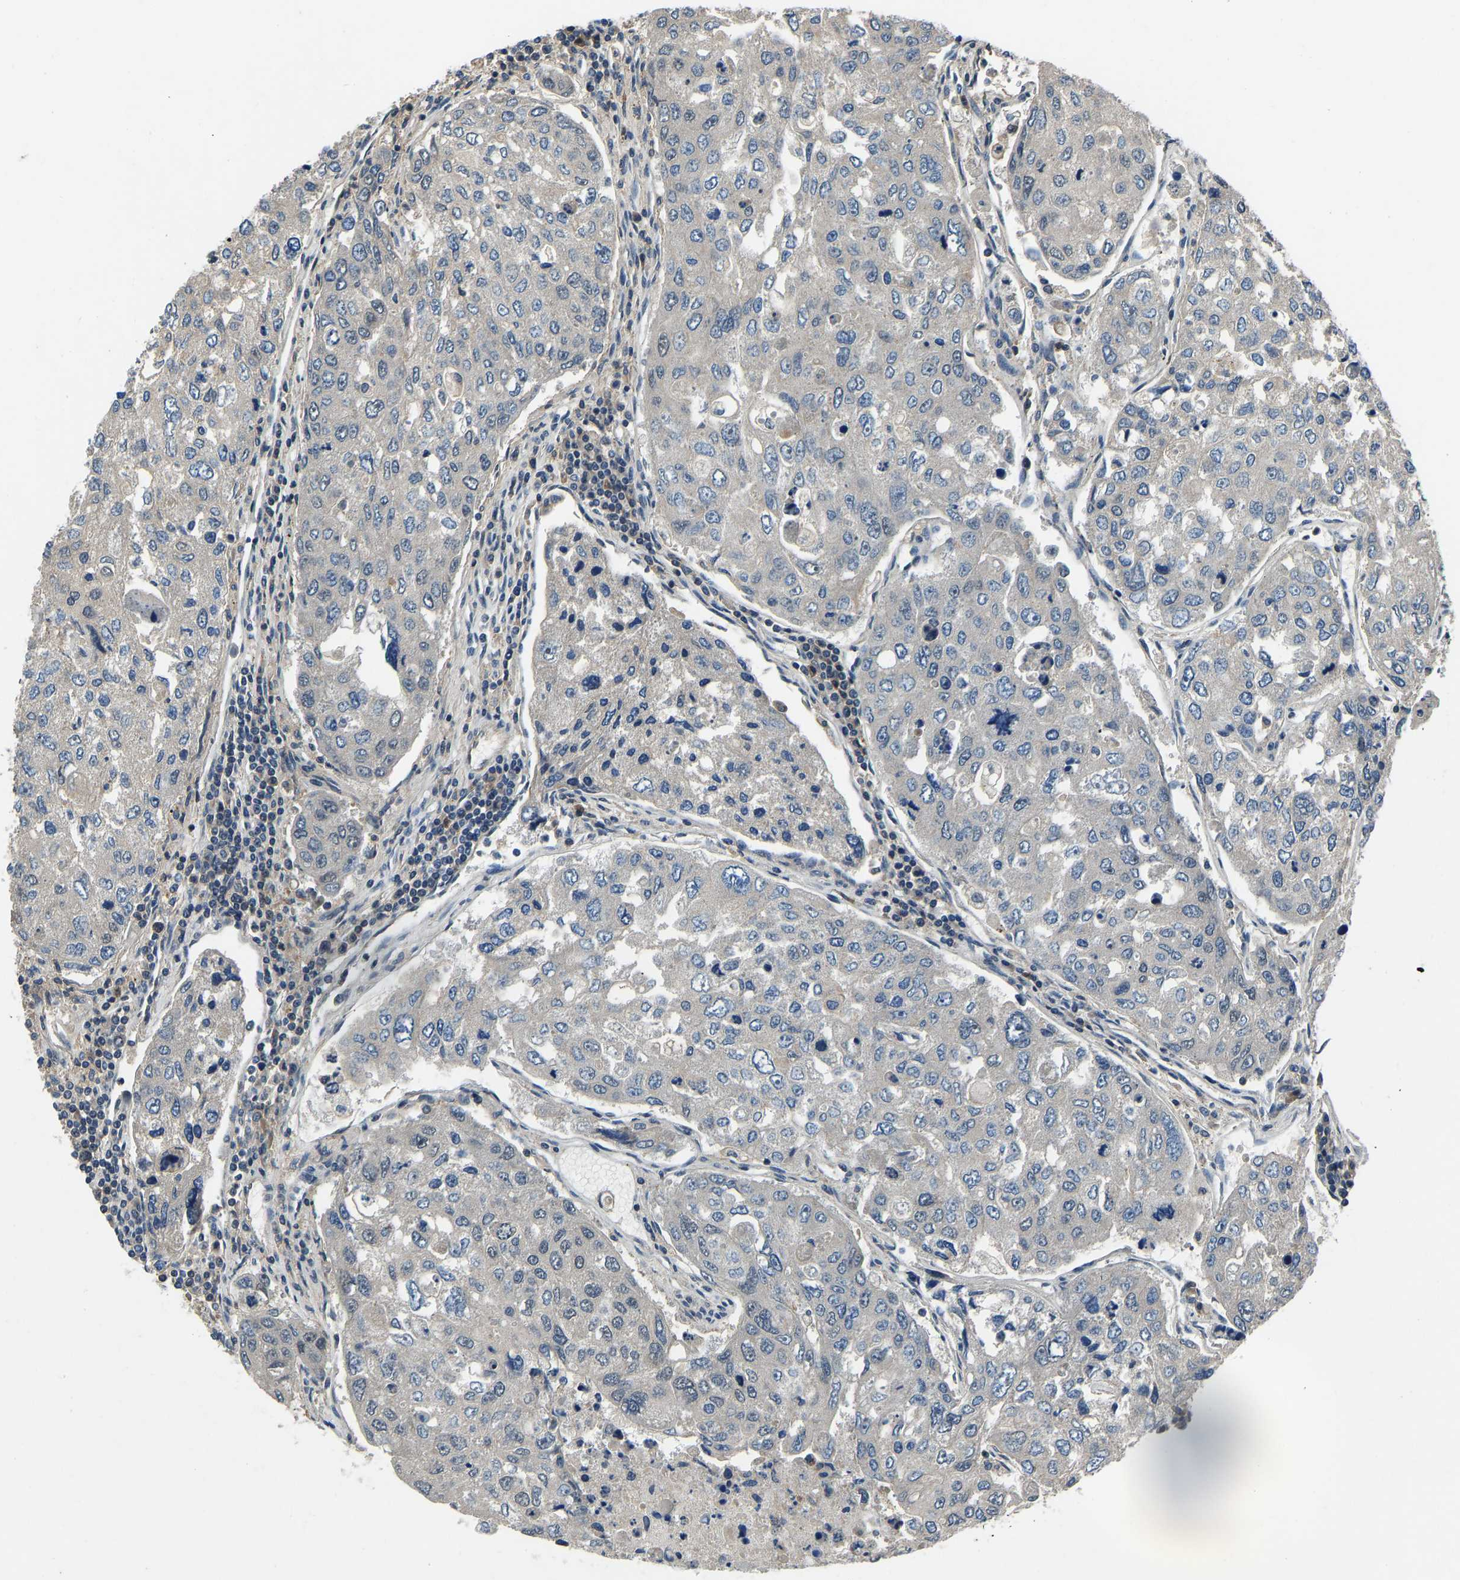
{"staining": {"intensity": "negative", "quantity": "none", "location": "none"}, "tissue": "urothelial cancer", "cell_type": "Tumor cells", "image_type": "cancer", "snomed": [{"axis": "morphology", "description": "Urothelial carcinoma, High grade"}, {"axis": "topography", "description": "Lymph node"}, {"axis": "topography", "description": "Urinary bladder"}], "caption": "Immunohistochemistry (IHC) histopathology image of human urothelial carcinoma (high-grade) stained for a protein (brown), which exhibits no expression in tumor cells.", "gene": "RLIM", "patient": {"sex": "male", "age": 51}}